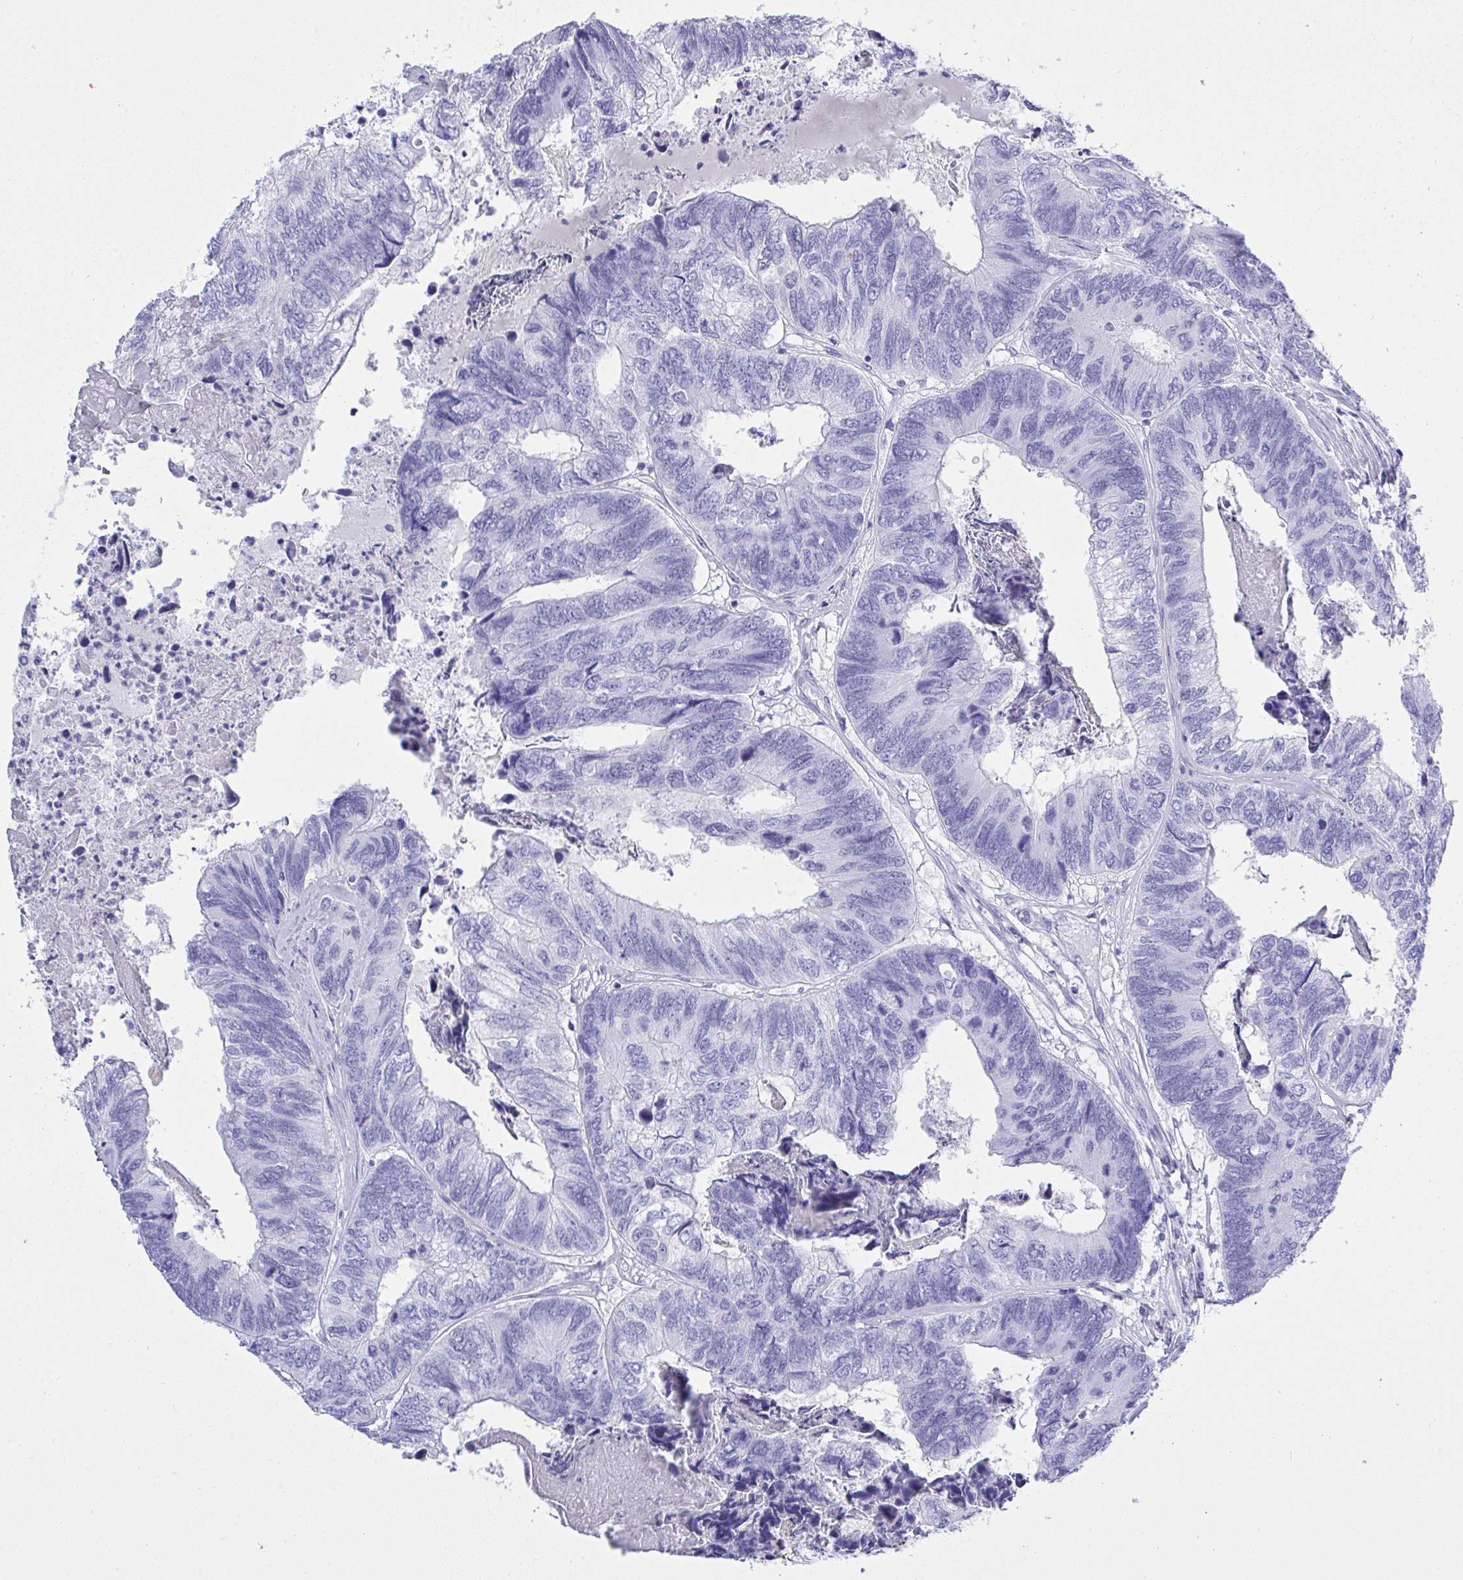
{"staining": {"intensity": "negative", "quantity": "none", "location": "none"}, "tissue": "colorectal cancer", "cell_type": "Tumor cells", "image_type": "cancer", "snomed": [{"axis": "morphology", "description": "Adenocarcinoma, NOS"}, {"axis": "topography", "description": "Colon"}], "caption": "Image shows no significant protein staining in tumor cells of colorectal cancer.", "gene": "AKR1D1", "patient": {"sex": "female", "age": 67}}